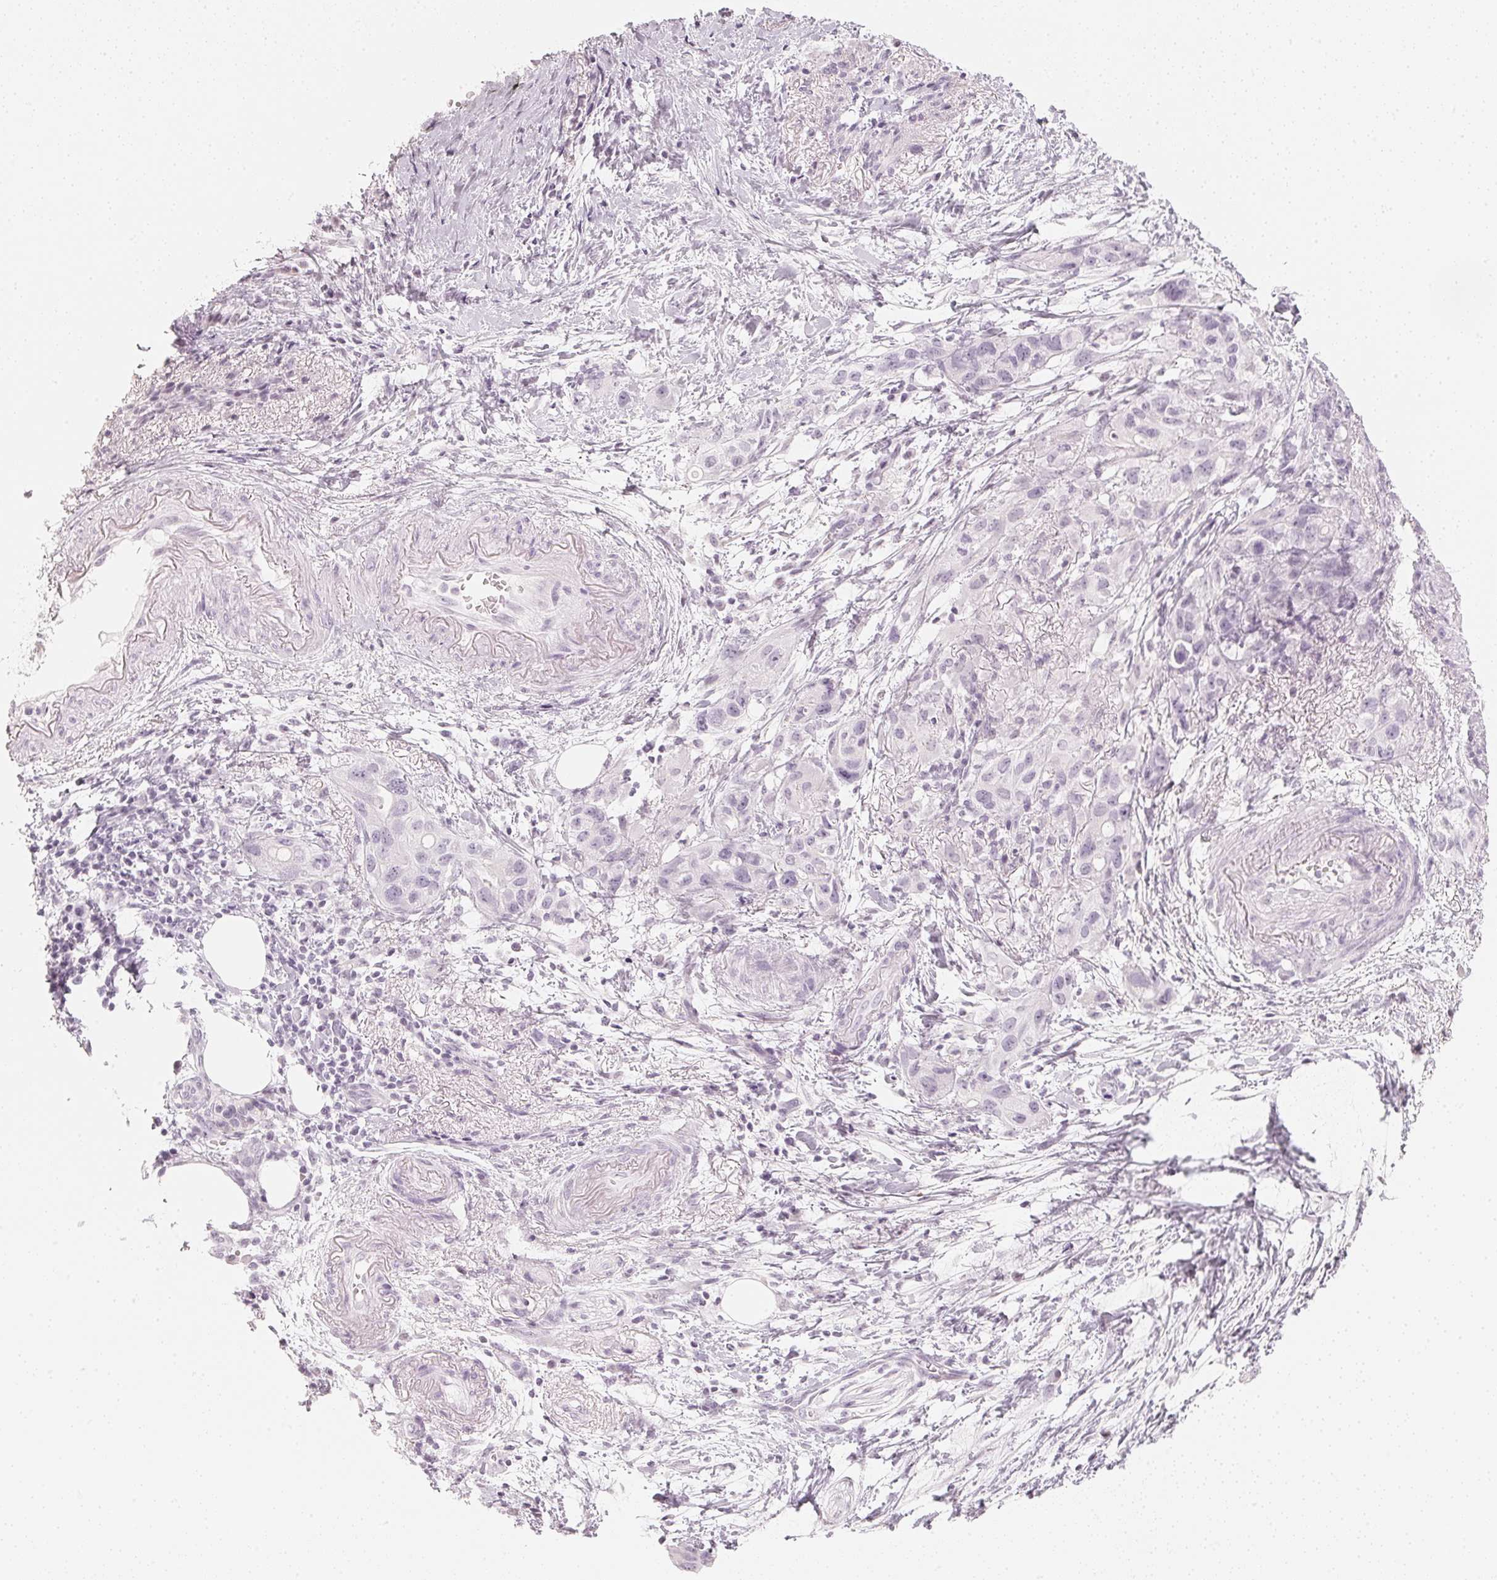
{"staining": {"intensity": "negative", "quantity": "none", "location": "none"}, "tissue": "pancreatic cancer", "cell_type": "Tumor cells", "image_type": "cancer", "snomed": [{"axis": "morphology", "description": "Adenocarcinoma, NOS"}, {"axis": "topography", "description": "Pancreas"}], "caption": "Immunohistochemical staining of human adenocarcinoma (pancreatic) demonstrates no significant expression in tumor cells.", "gene": "SLC22A8", "patient": {"sex": "female", "age": 72}}